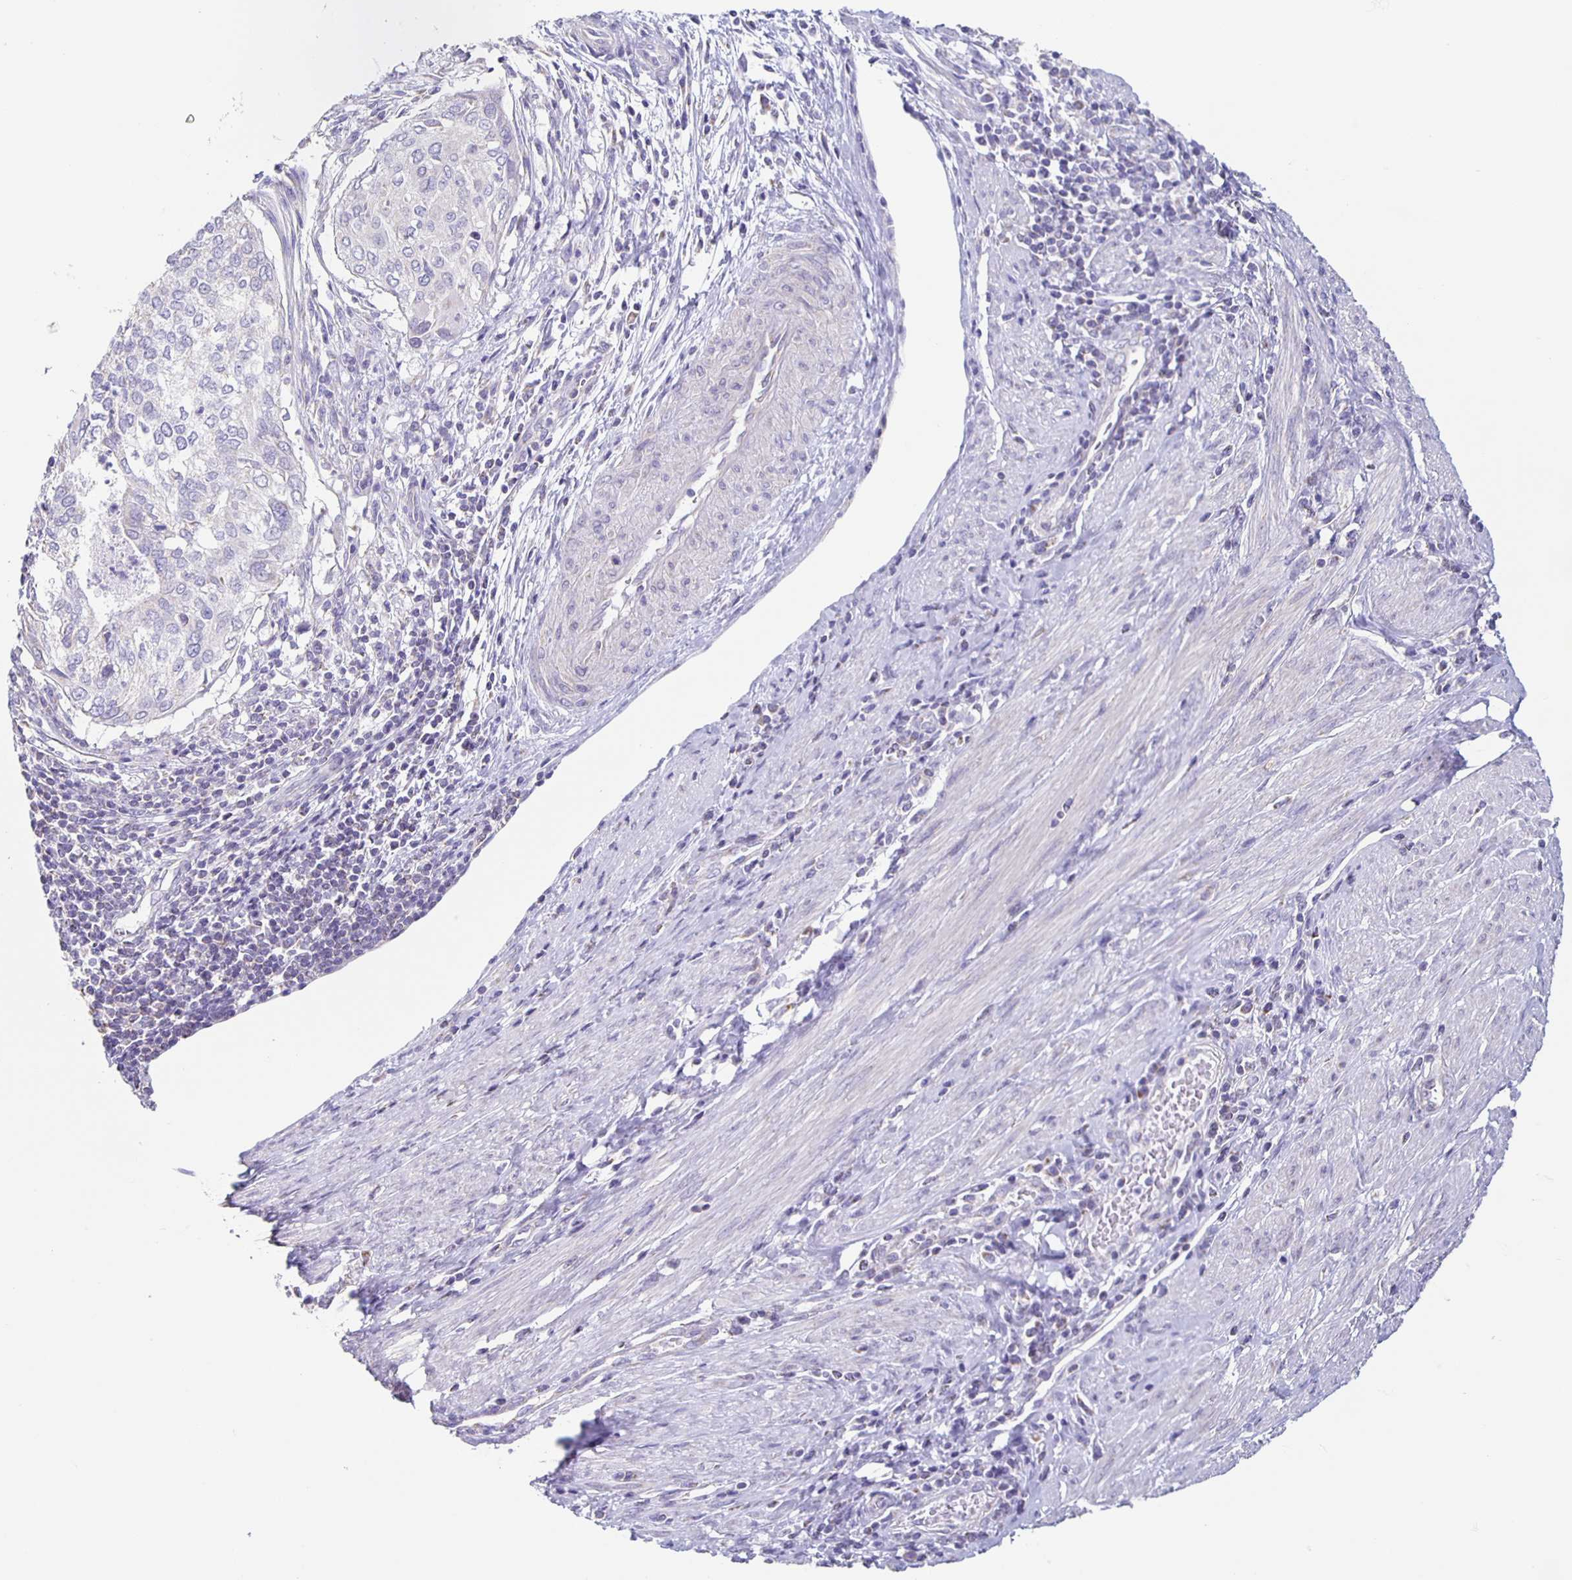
{"staining": {"intensity": "negative", "quantity": "none", "location": "none"}, "tissue": "cervical cancer", "cell_type": "Tumor cells", "image_type": "cancer", "snomed": [{"axis": "morphology", "description": "Squamous cell carcinoma, NOS"}, {"axis": "topography", "description": "Cervix"}], "caption": "Histopathology image shows no protein positivity in tumor cells of cervical cancer (squamous cell carcinoma) tissue.", "gene": "TPPP", "patient": {"sex": "female", "age": 38}}